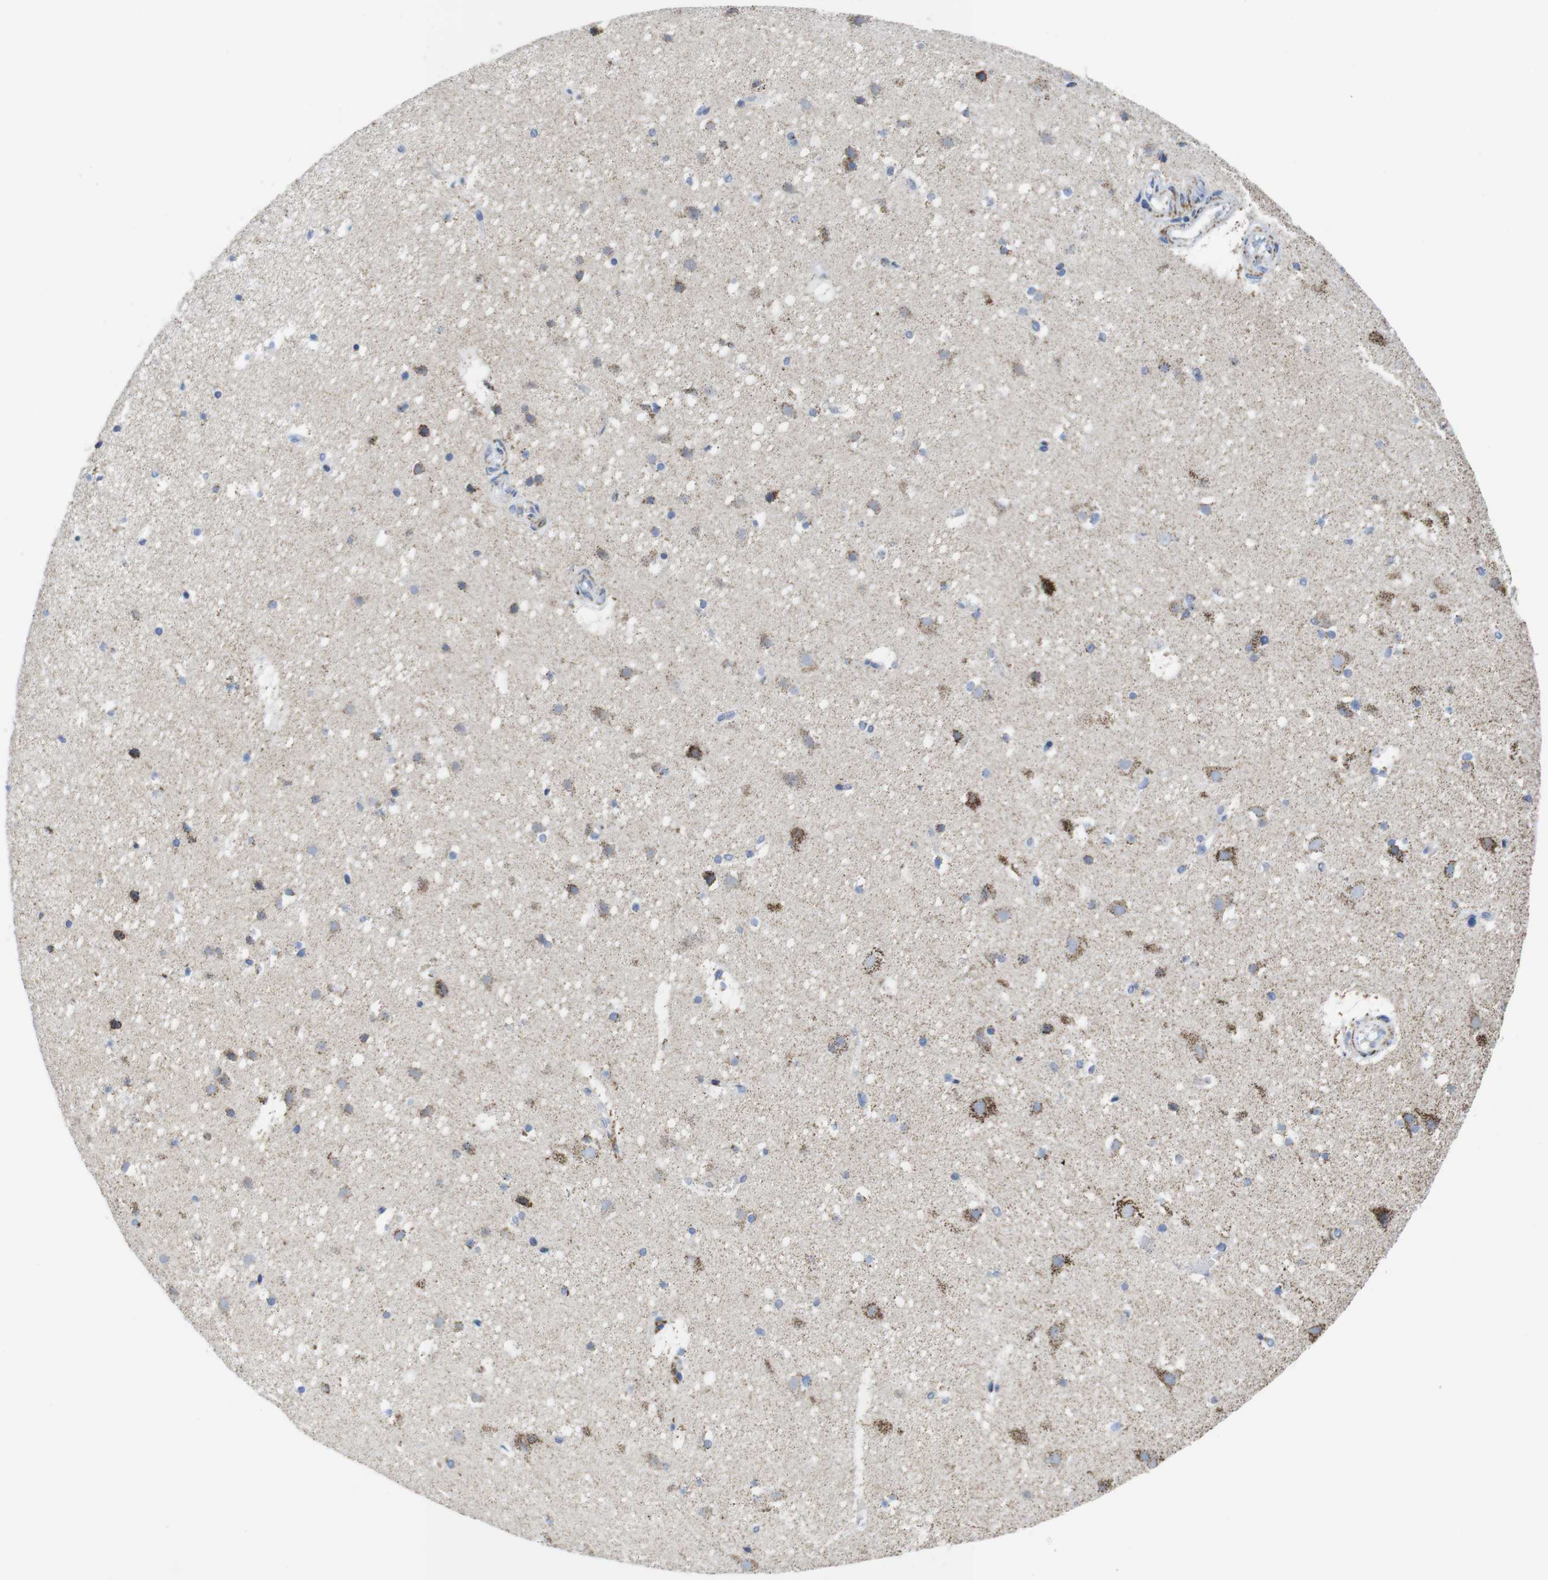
{"staining": {"intensity": "negative", "quantity": "none", "location": "none"}, "tissue": "cerebral cortex", "cell_type": "Endothelial cells", "image_type": "normal", "snomed": [{"axis": "morphology", "description": "Normal tissue, NOS"}, {"axis": "topography", "description": "Cerebral cortex"}], "caption": "Endothelial cells show no significant expression in benign cerebral cortex. (DAB IHC visualized using brightfield microscopy, high magnification).", "gene": "ATP5PO", "patient": {"sex": "male", "age": 45}}